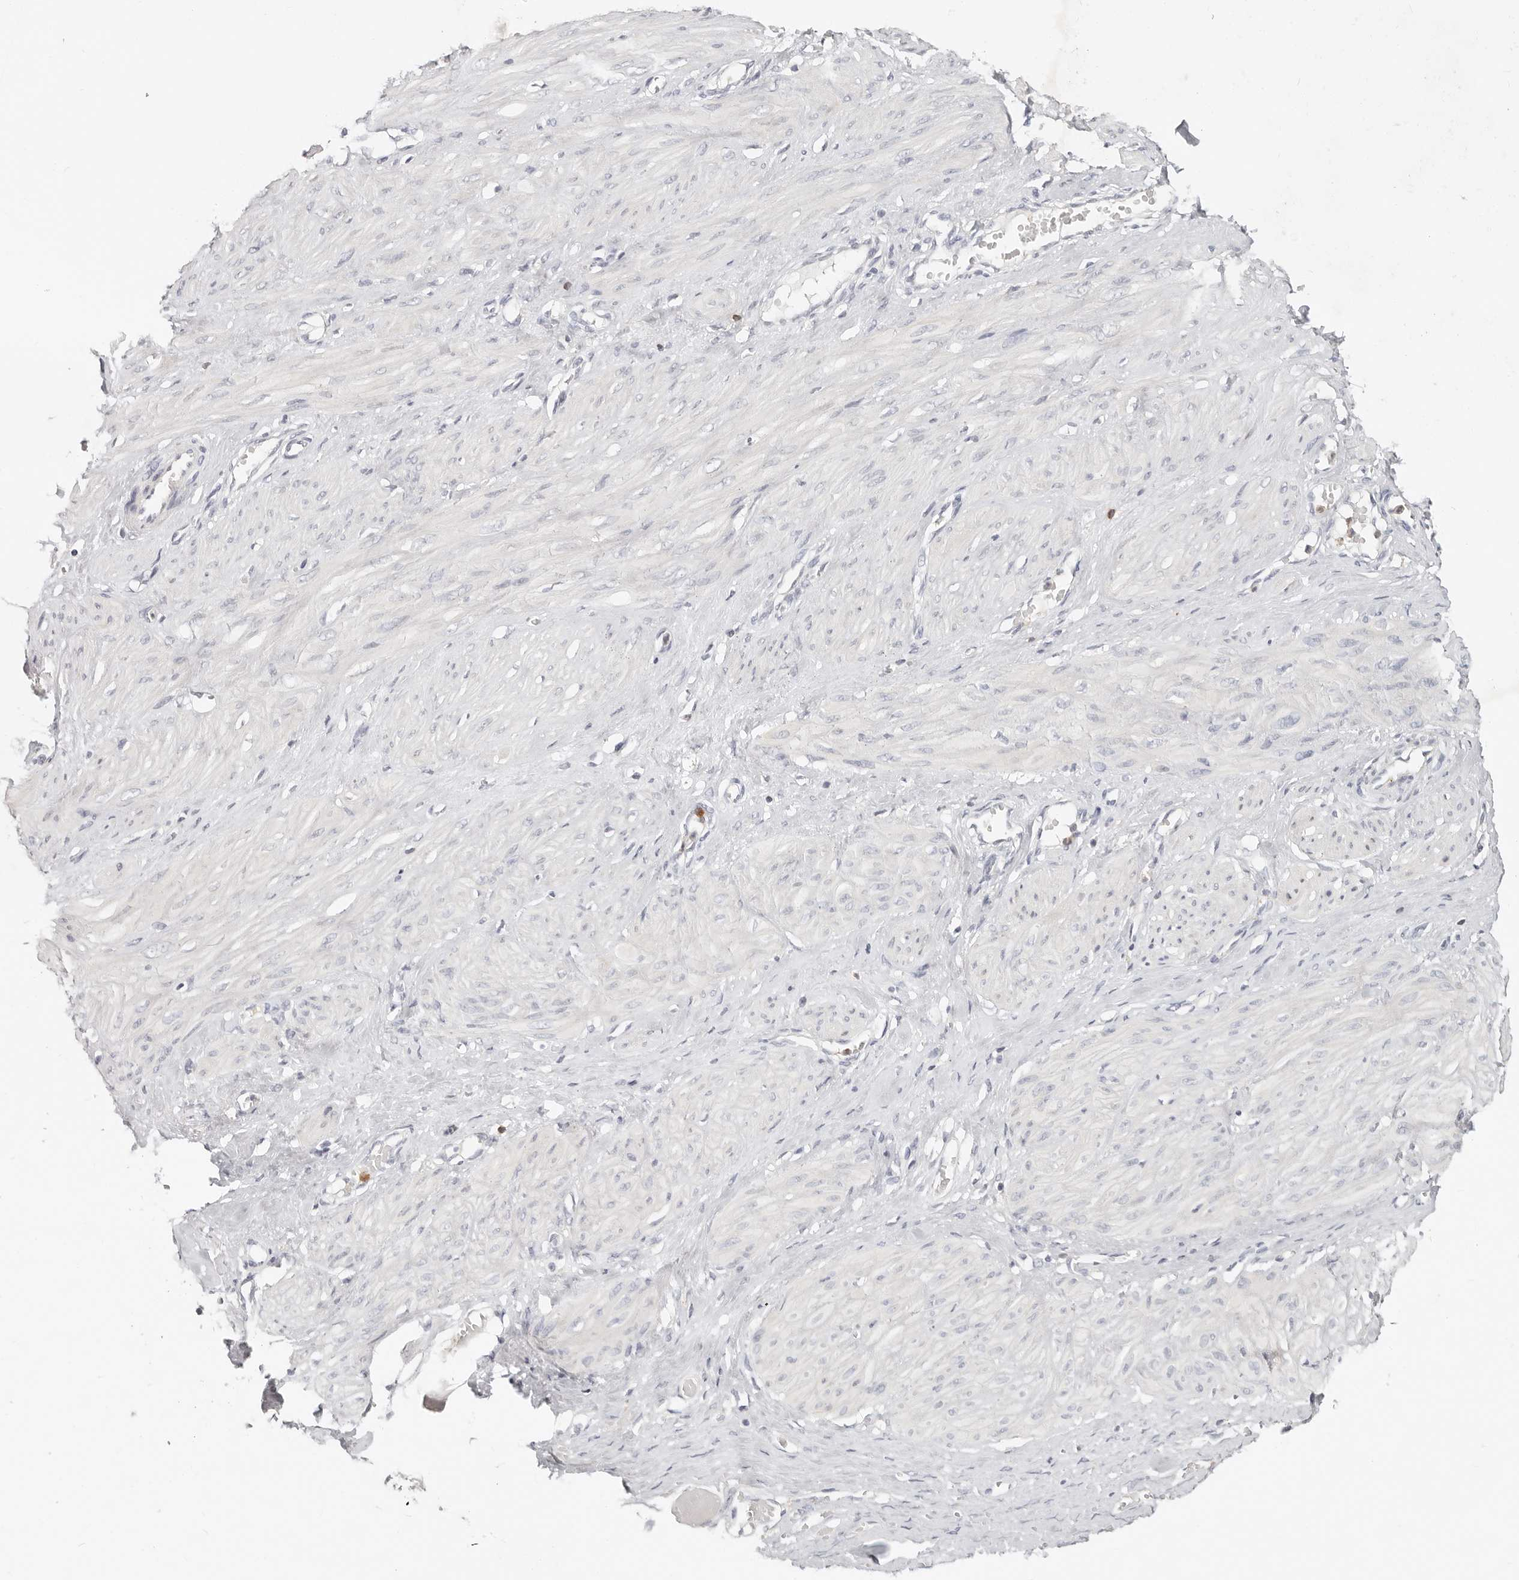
{"staining": {"intensity": "negative", "quantity": "none", "location": "none"}, "tissue": "smooth muscle", "cell_type": "Smooth muscle cells", "image_type": "normal", "snomed": [{"axis": "morphology", "description": "Normal tissue, NOS"}, {"axis": "topography", "description": "Endometrium"}], "caption": "This photomicrograph is of unremarkable smooth muscle stained with immunohistochemistry to label a protein in brown with the nuclei are counter-stained blue. There is no expression in smooth muscle cells.", "gene": "TMEM63B", "patient": {"sex": "female", "age": 33}}